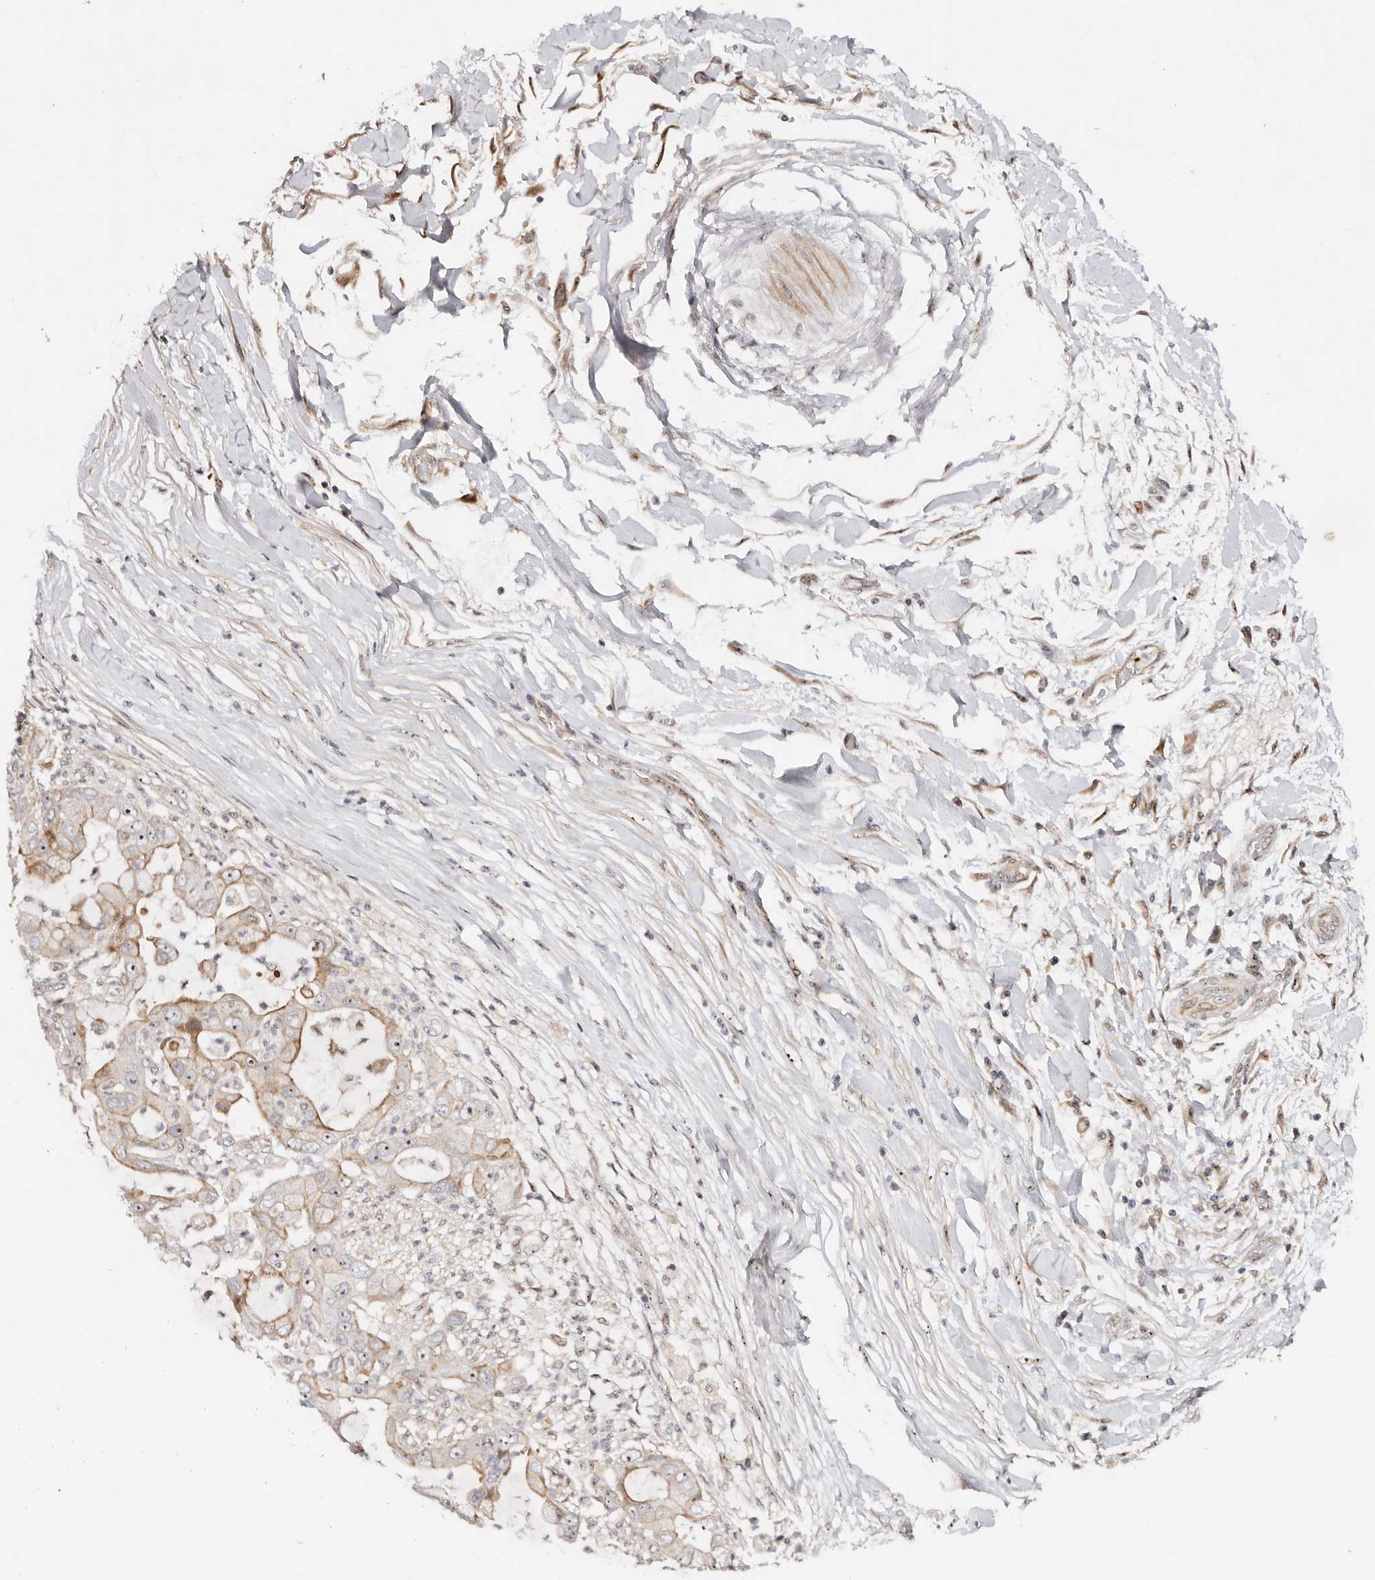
{"staining": {"intensity": "moderate", "quantity": "<25%", "location": "cytoplasmic/membranous,nuclear"}, "tissue": "liver cancer", "cell_type": "Tumor cells", "image_type": "cancer", "snomed": [{"axis": "morphology", "description": "Cholangiocarcinoma"}, {"axis": "topography", "description": "Liver"}], "caption": "High-magnification brightfield microscopy of liver cancer stained with DAB (3,3'-diaminobenzidine) (brown) and counterstained with hematoxylin (blue). tumor cells exhibit moderate cytoplasmic/membranous and nuclear expression is identified in about<25% of cells.", "gene": "ODF2L", "patient": {"sex": "female", "age": 54}}